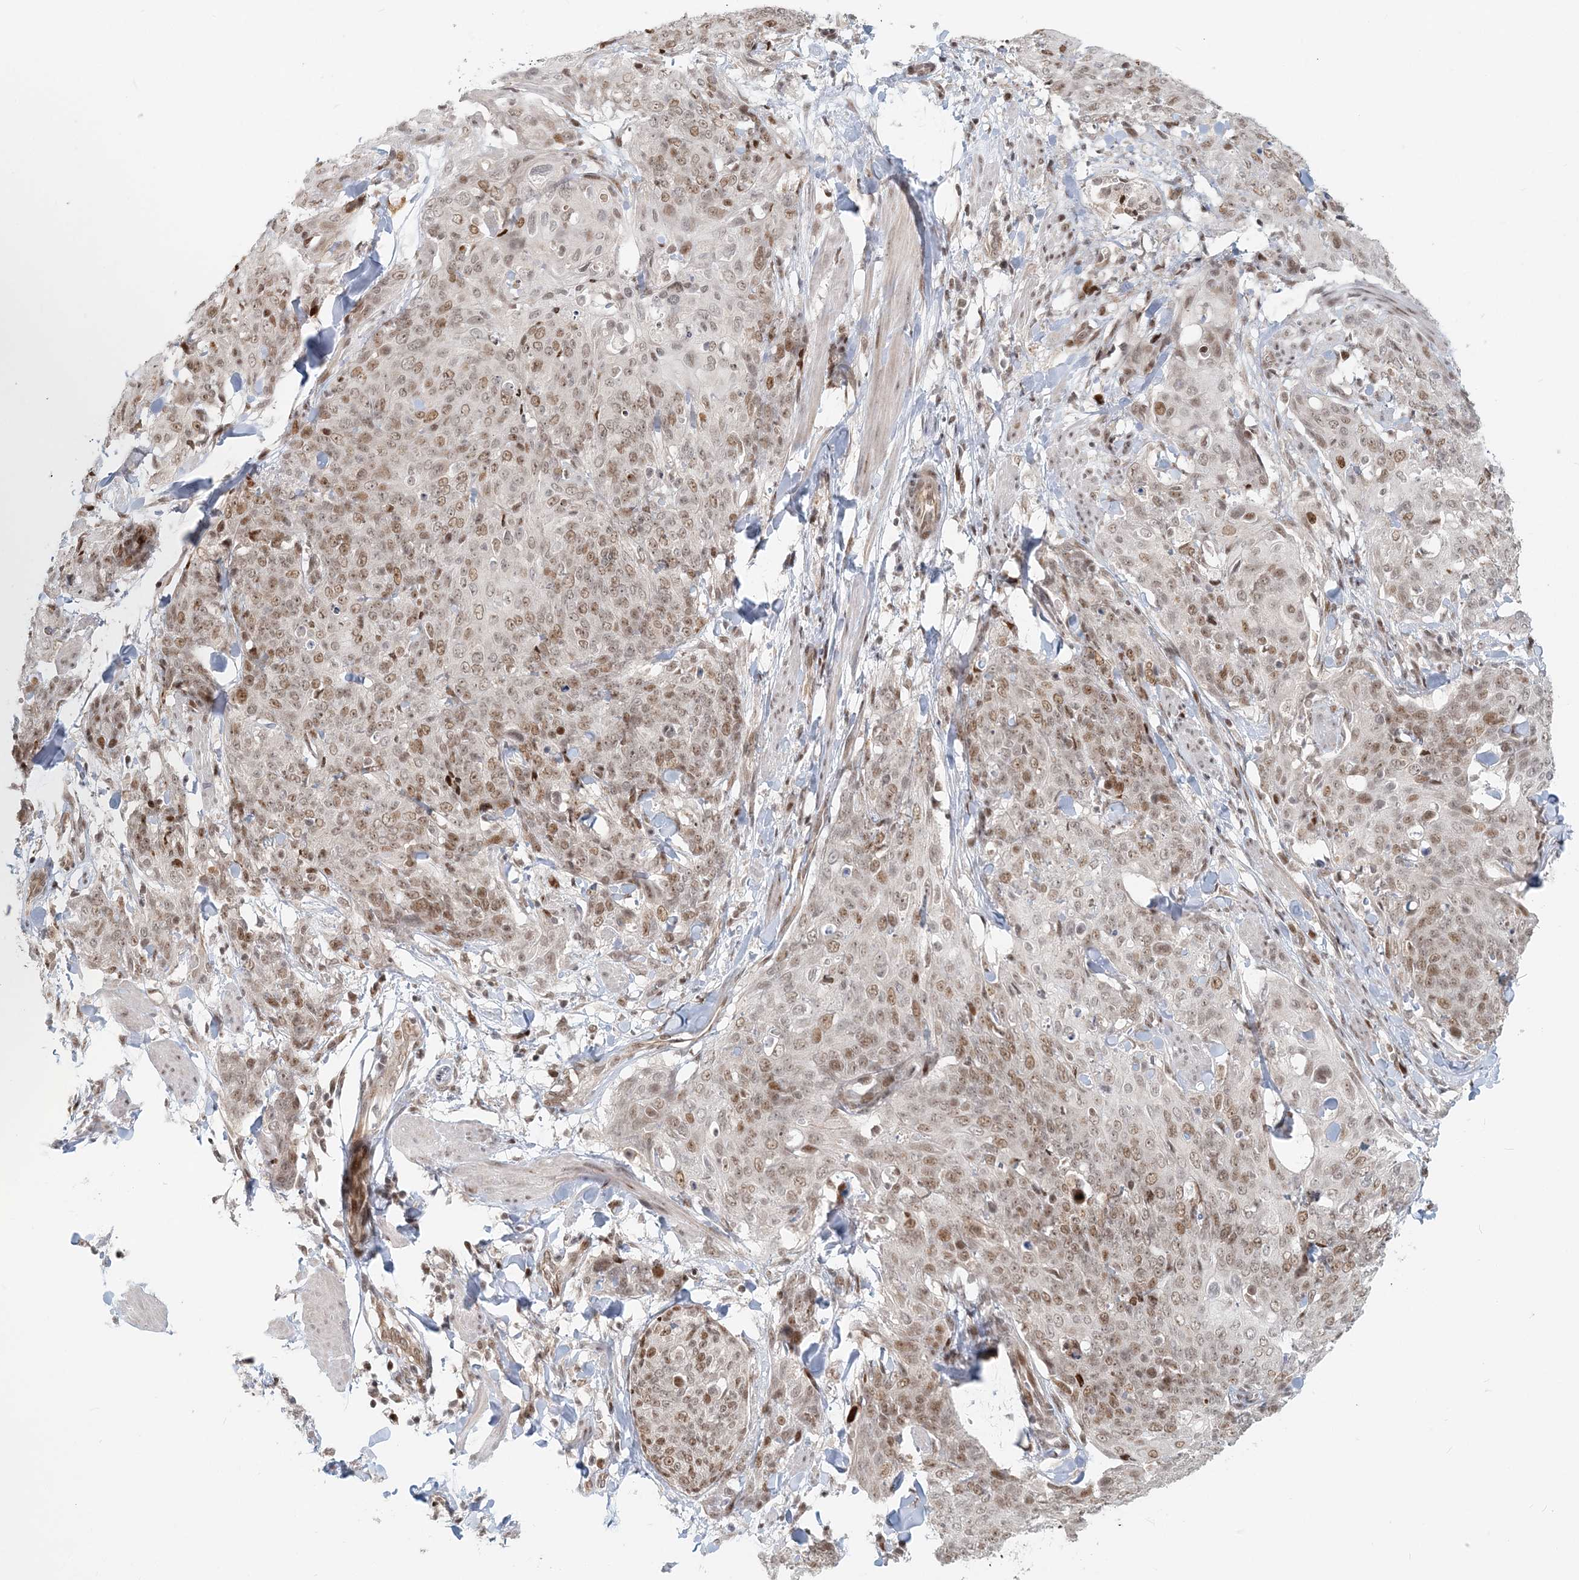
{"staining": {"intensity": "moderate", "quantity": ">75%", "location": "nuclear"}, "tissue": "skin cancer", "cell_type": "Tumor cells", "image_type": "cancer", "snomed": [{"axis": "morphology", "description": "Squamous cell carcinoma, NOS"}, {"axis": "topography", "description": "Skin"}, {"axis": "topography", "description": "Vulva"}], "caption": "Human skin cancer (squamous cell carcinoma) stained with a protein marker reveals moderate staining in tumor cells.", "gene": "BAZ1B", "patient": {"sex": "female", "age": 85}}